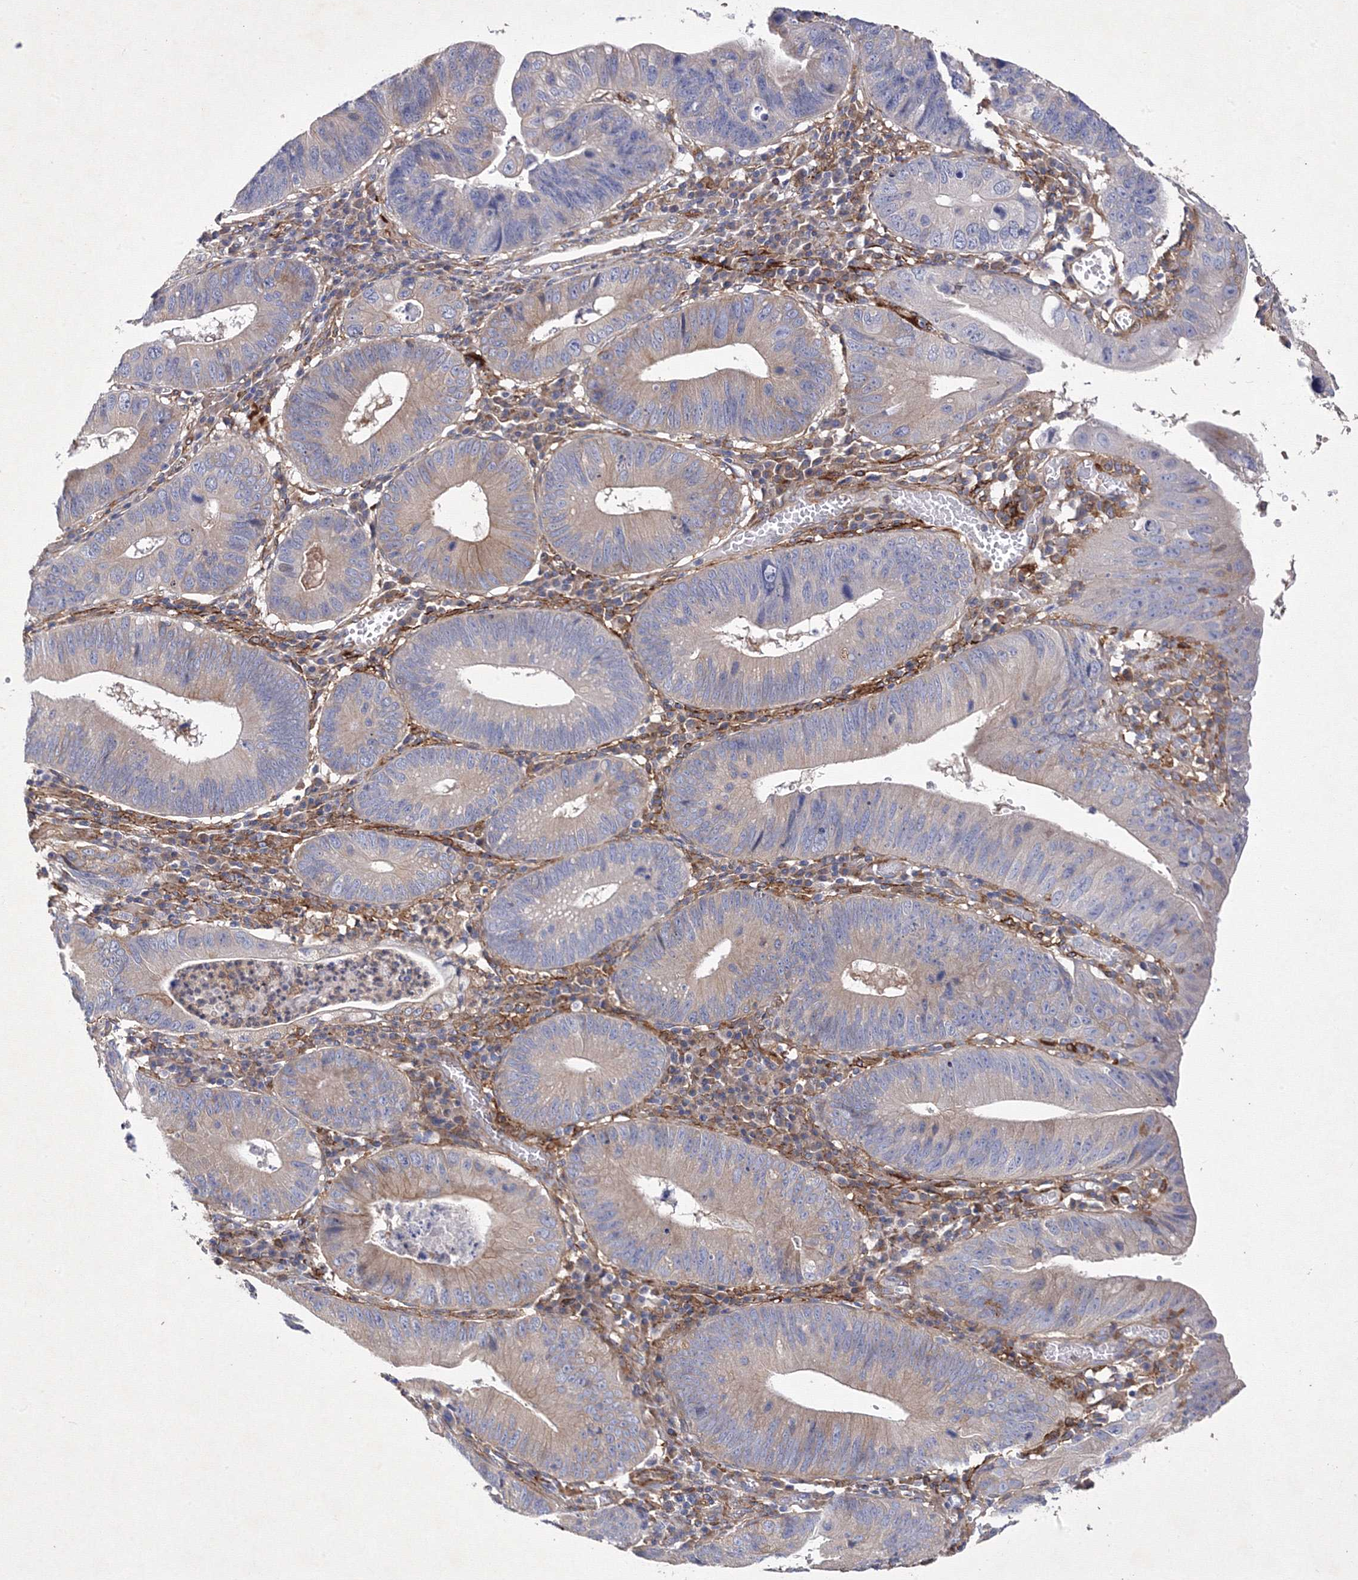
{"staining": {"intensity": "negative", "quantity": "none", "location": "none"}, "tissue": "stomach cancer", "cell_type": "Tumor cells", "image_type": "cancer", "snomed": [{"axis": "morphology", "description": "Adenocarcinoma, NOS"}, {"axis": "topography", "description": "Stomach"}], "caption": "Protein analysis of stomach adenocarcinoma exhibits no significant staining in tumor cells.", "gene": "SNX18", "patient": {"sex": "male", "age": 59}}